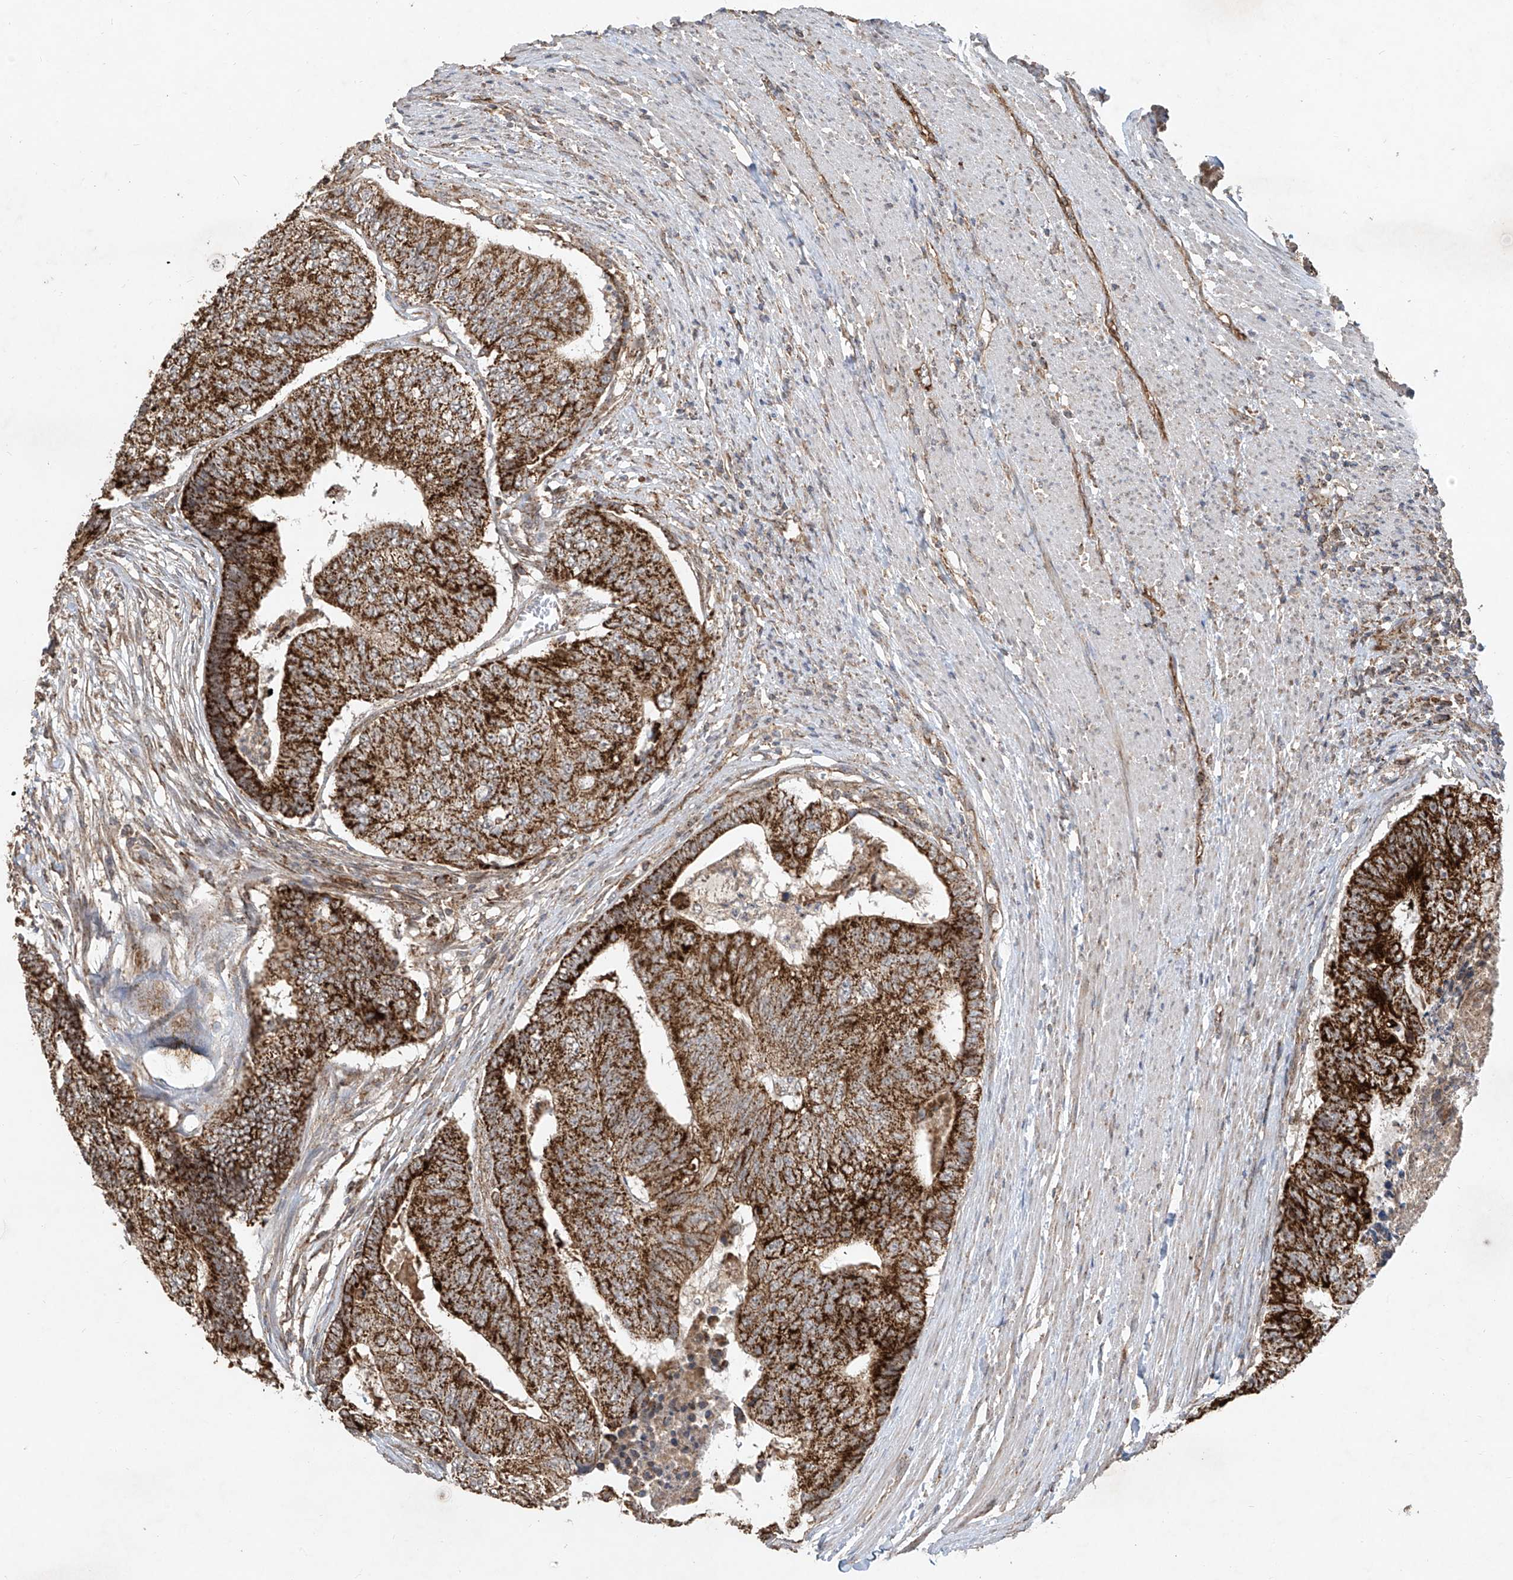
{"staining": {"intensity": "strong", "quantity": ">75%", "location": "cytoplasmic/membranous"}, "tissue": "colorectal cancer", "cell_type": "Tumor cells", "image_type": "cancer", "snomed": [{"axis": "morphology", "description": "Adenocarcinoma, NOS"}, {"axis": "topography", "description": "Colon"}], "caption": "Colorectal cancer (adenocarcinoma) was stained to show a protein in brown. There is high levels of strong cytoplasmic/membranous expression in approximately >75% of tumor cells.", "gene": "UQCC1", "patient": {"sex": "female", "age": 67}}